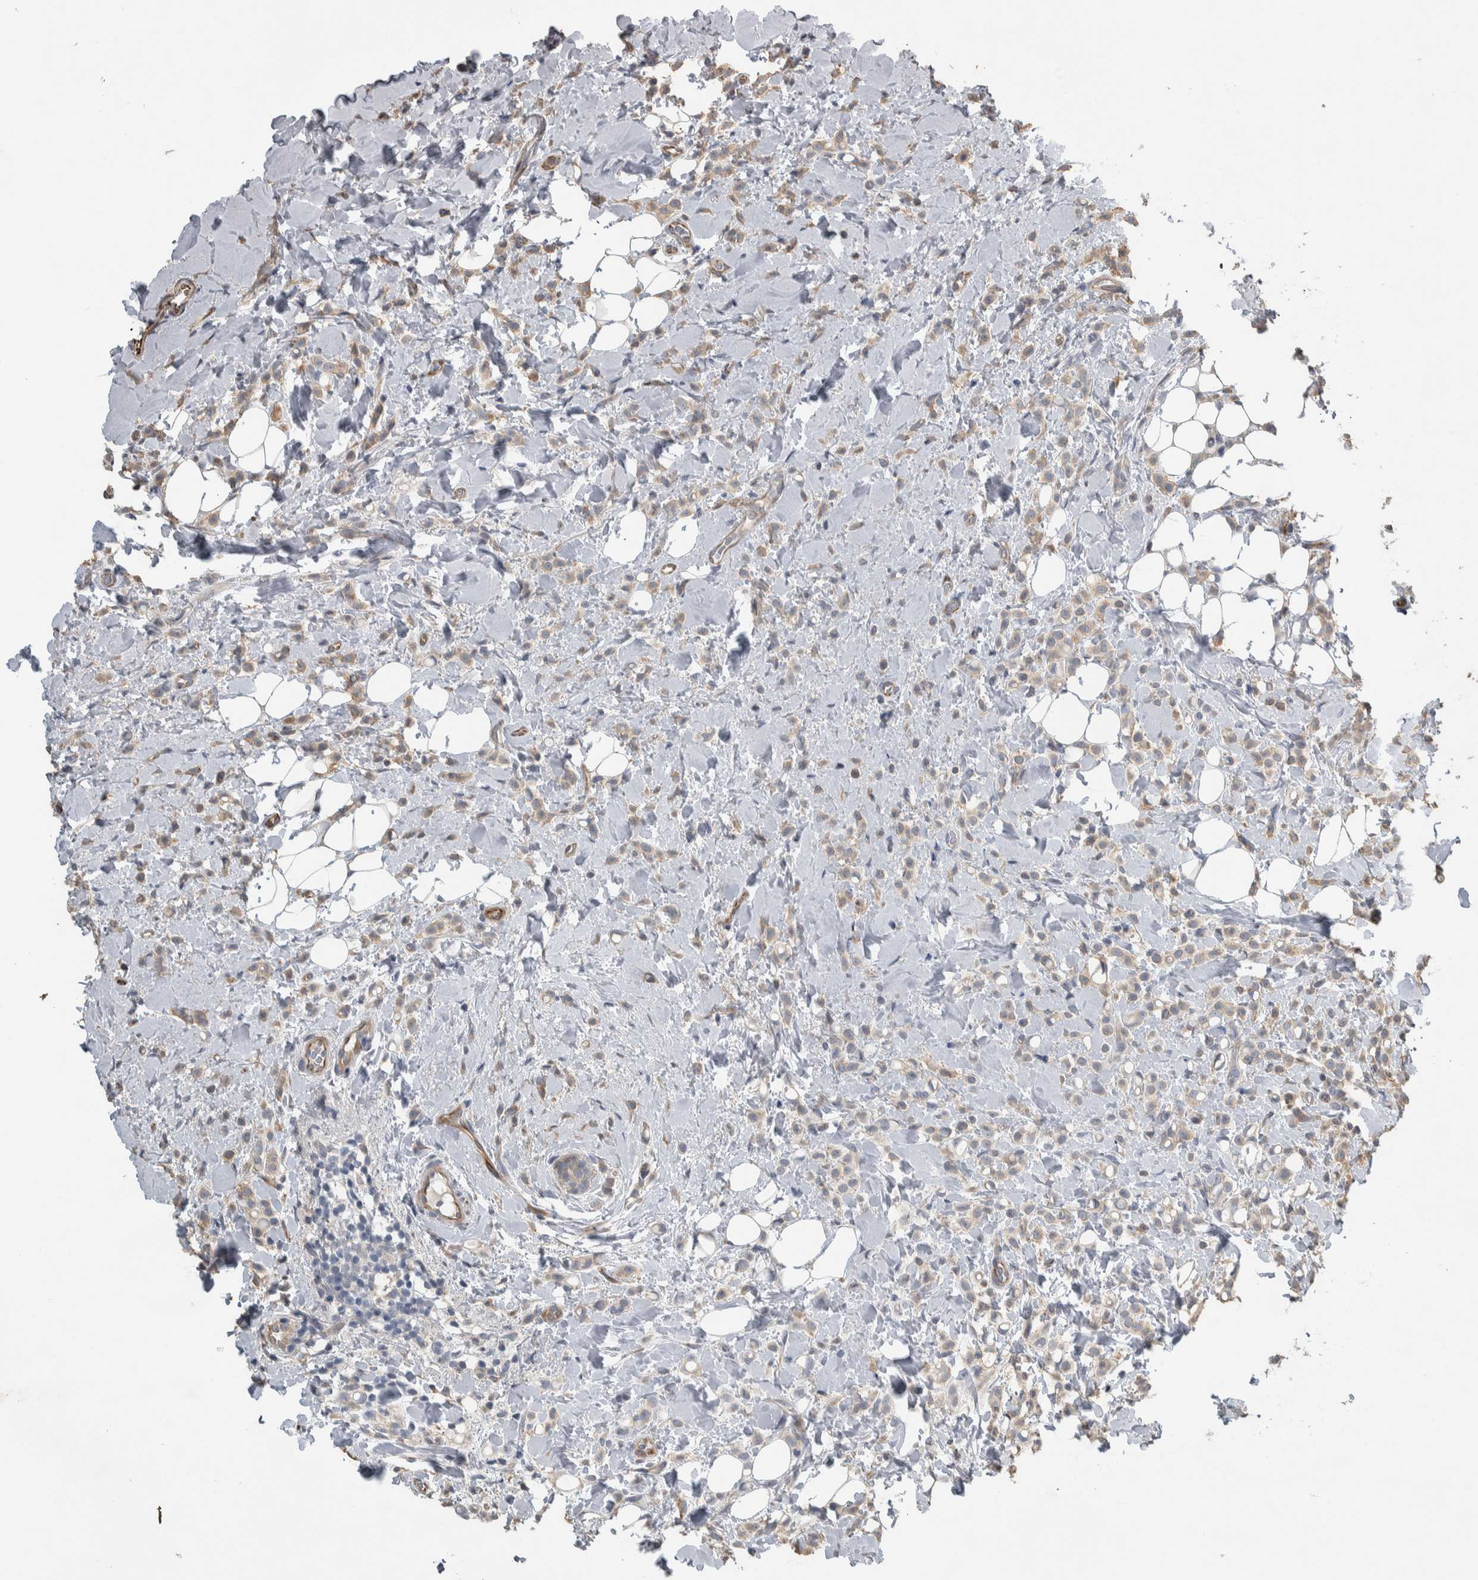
{"staining": {"intensity": "weak", "quantity": ">75%", "location": "cytoplasmic/membranous"}, "tissue": "breast cancer", "cell_type": "Tumor cells", "image_type": "cancer", "snomed": [{"axis": "morphology", "description": "Normal tissue, NOS"}, {"axis": "morphology", "description": "Lobular carcinoma"}, {"axis": "topography", "description": "Breast"}], "caption": "This is an image of immunohistochemistry (IHC) staining of breast cancer, which shows weak expression in the cytoplasmic/membranous of tumor cells.", "gene": "NT5C2", "patient": {"sex": "female", "age": 50}}